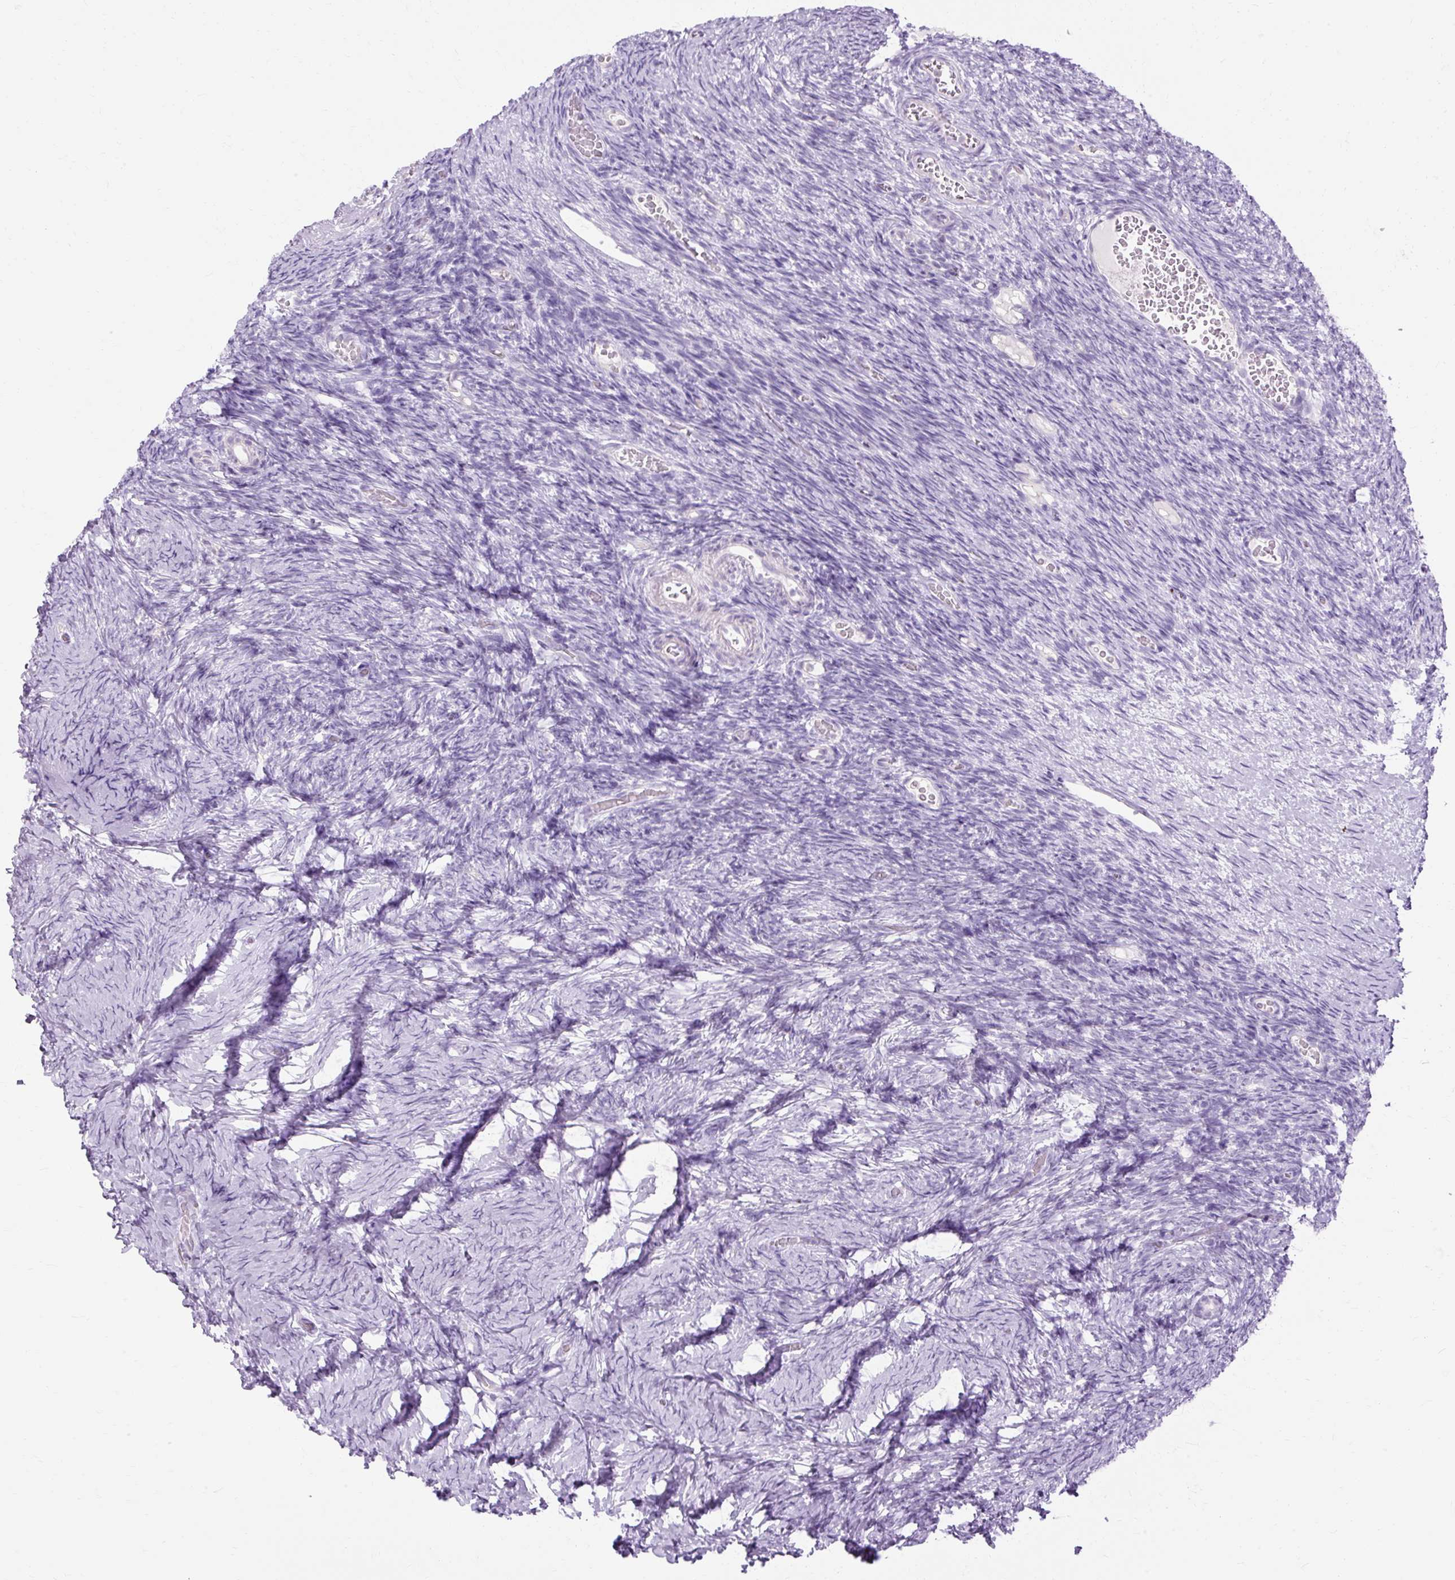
{"staining": {"intensity": "negative", "quantity": "none", "location": "none"}, "tissue": "ovary", "cell_type": "Follicle cells", "image_type": "normal", "snomed": [{"axis": "morphology", "description": "Normal tissue, NOS"}, {"axis": "topography", "description": "Ovary"}], "caption": "The photomicrograph shows no significant staining in follicle cells of ovary. The staining is performed using DAB brown chromogen with nuclei counter-stained in using hematoxylin.", "gene": "HSD11B1", "patient": {"sex": "female", "age": 39}}